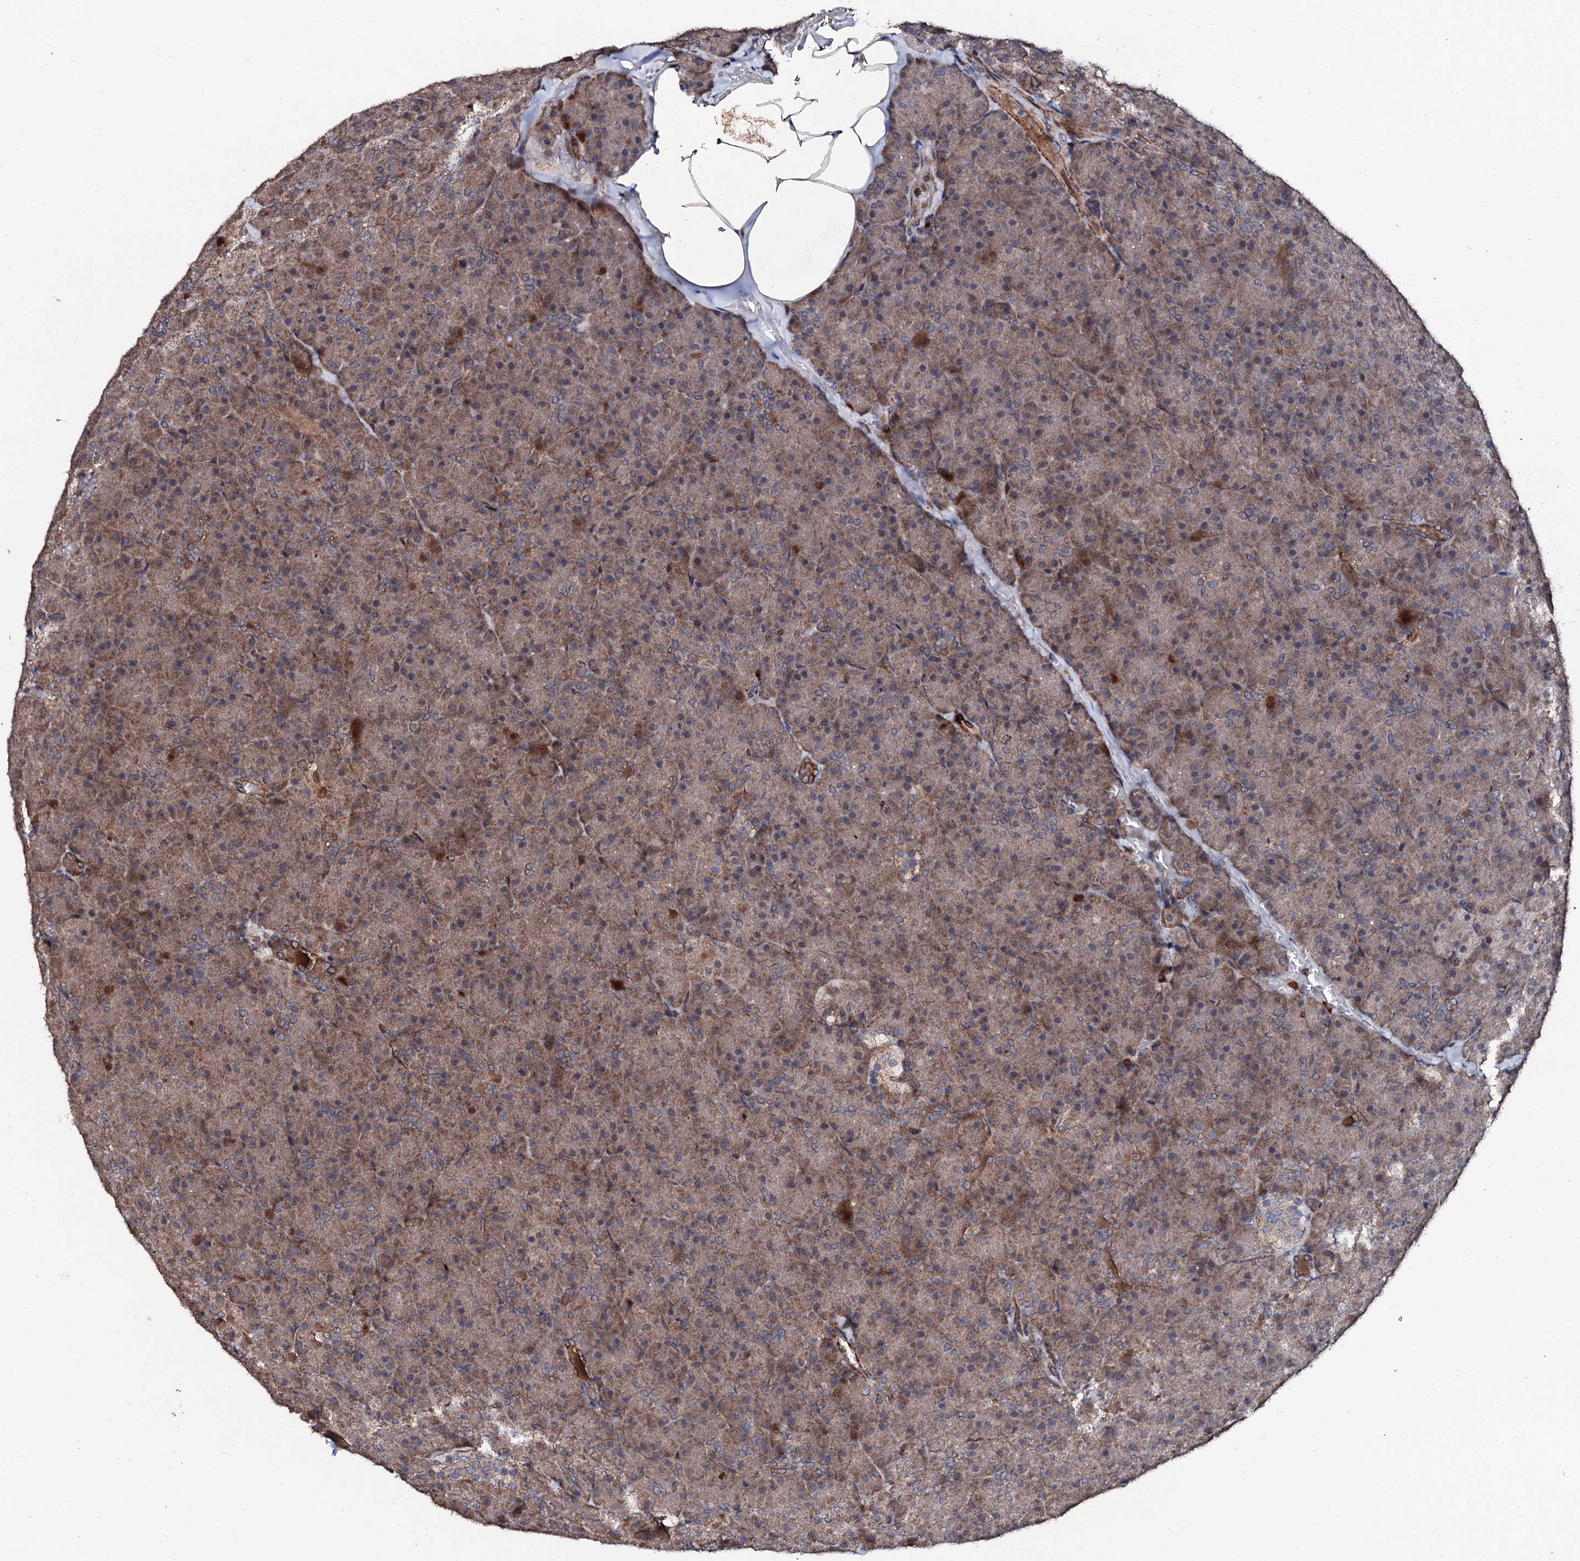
{"staining": {"intensity": "moderate", "quantity": ">75%", "location": "cytoplasmic/membranous"}, "tissue": "pancreas", "cell_type": "Exocrine glandular cells", "image_type": "normal", "snomed": [{"axis": "morphology", "description": "Normal tissue, NOS"}, {"axis": "topography", "description": "Pancreas"}], "caption": "Immunohistochemical staining of unremarkable human pancreas exhibits medium levels of moderate cytoplasmic/membranous expression in about >75% of exocrine glandular cells. (Stains: DAB in brown, nuclei in blue, Microscopy: brightfield microscopy at high magnification).", "gene": "FAM111A", "patient": {"sex": "male", "age": 36}}